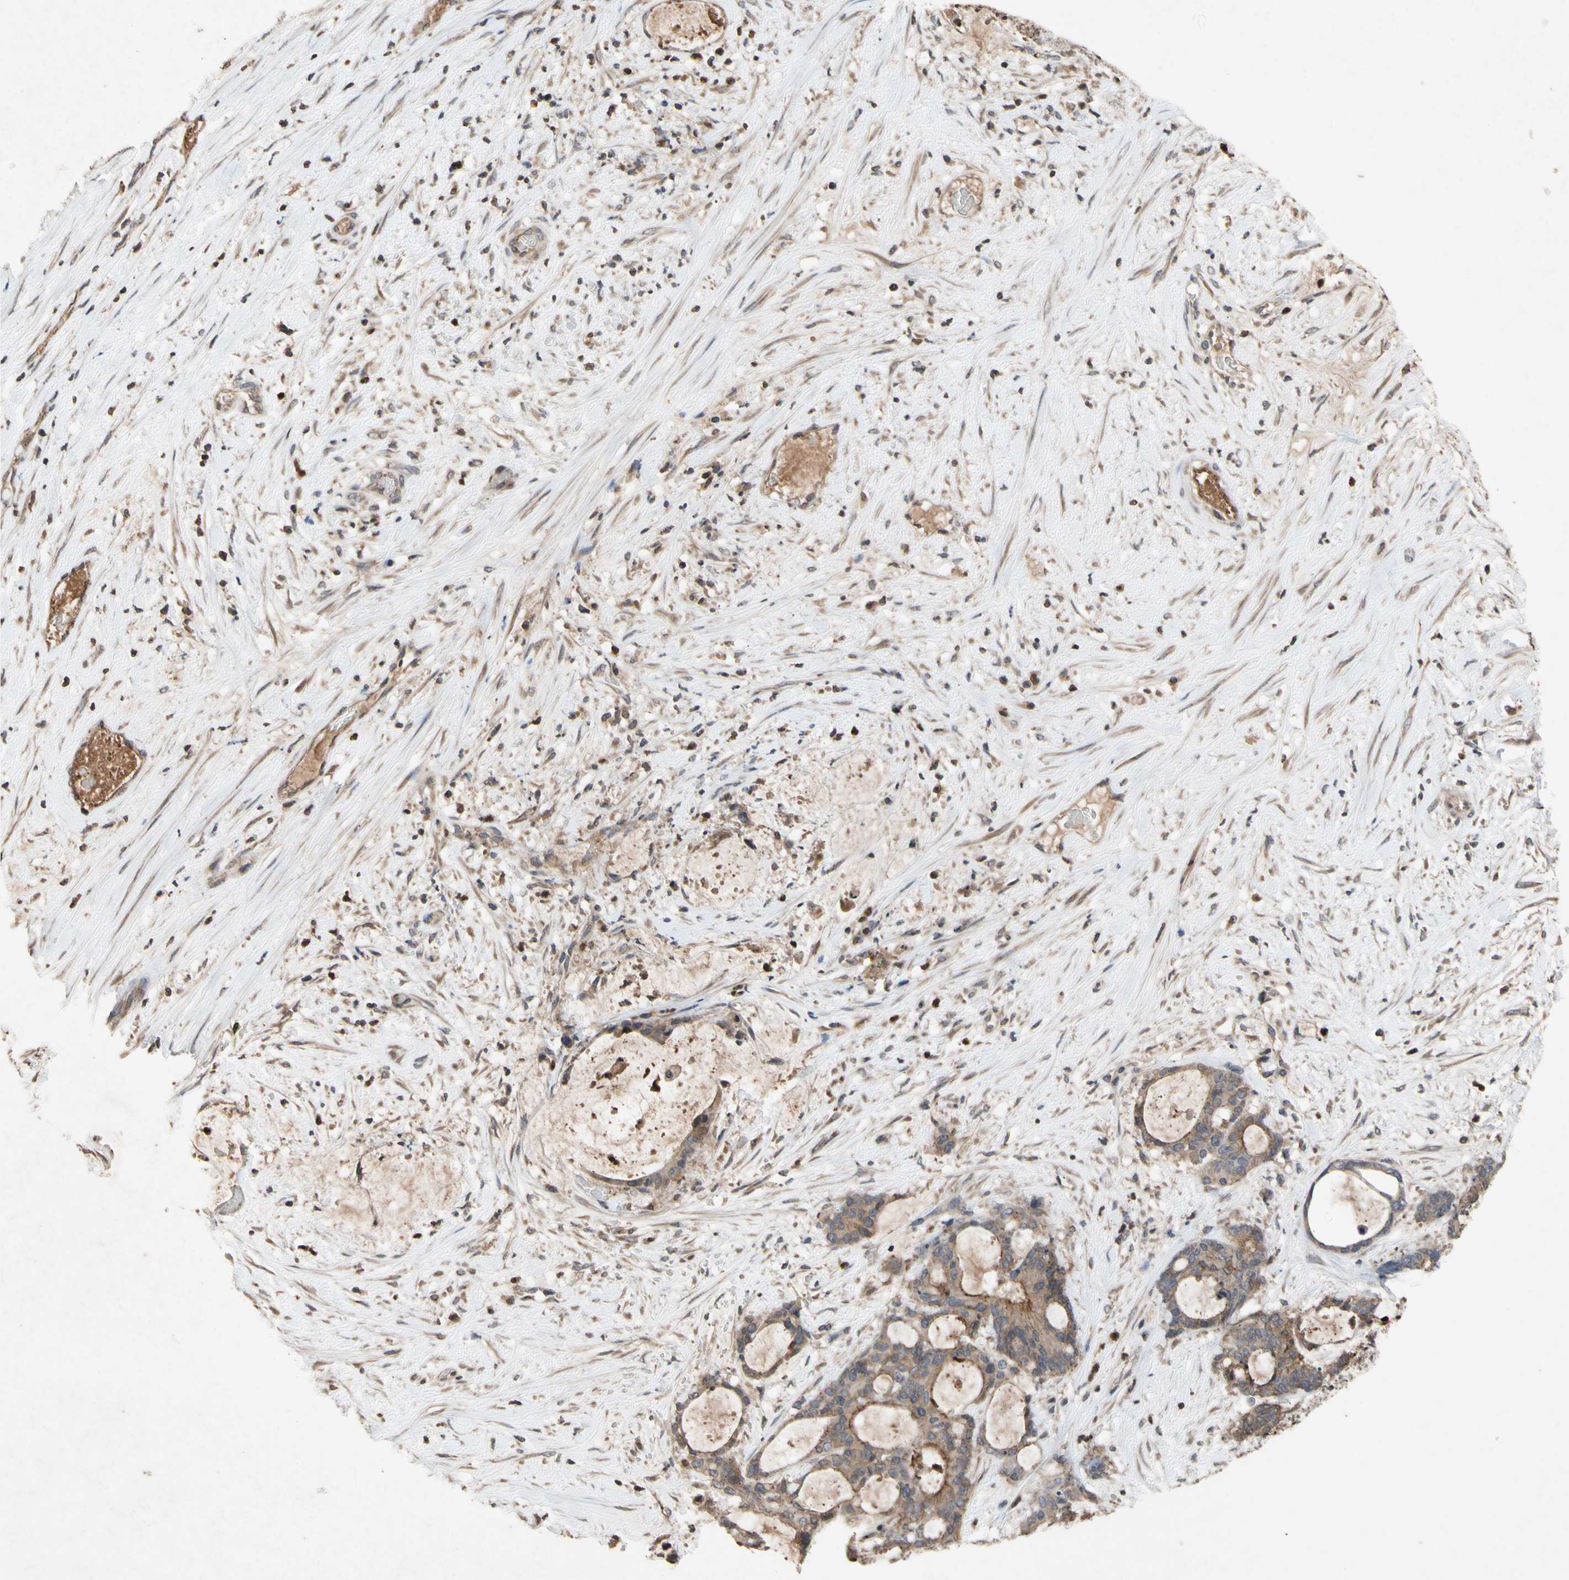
{"staining": {"intensity": "moderate", "quantity": ">75%", "location": "cytoplasmic/membranous"}, "tissue": "liver cancer", "cell_type": "Tumor cells", "image_type": "cancer", "snomed": [{"axis": "morphology", "description": "Cholangiocarcinoma"}, {"axis": "topography", "description": "Liver"}], "caption": "About >75% of tumor cells in liver cholangiocarcinoma exhibit moderate cytoplasmic/membranous protein expression as visualized by brown immunohistochemical staining.", "gene": "NECTIN3", "patient": {"sex": "female", "age": 73}}